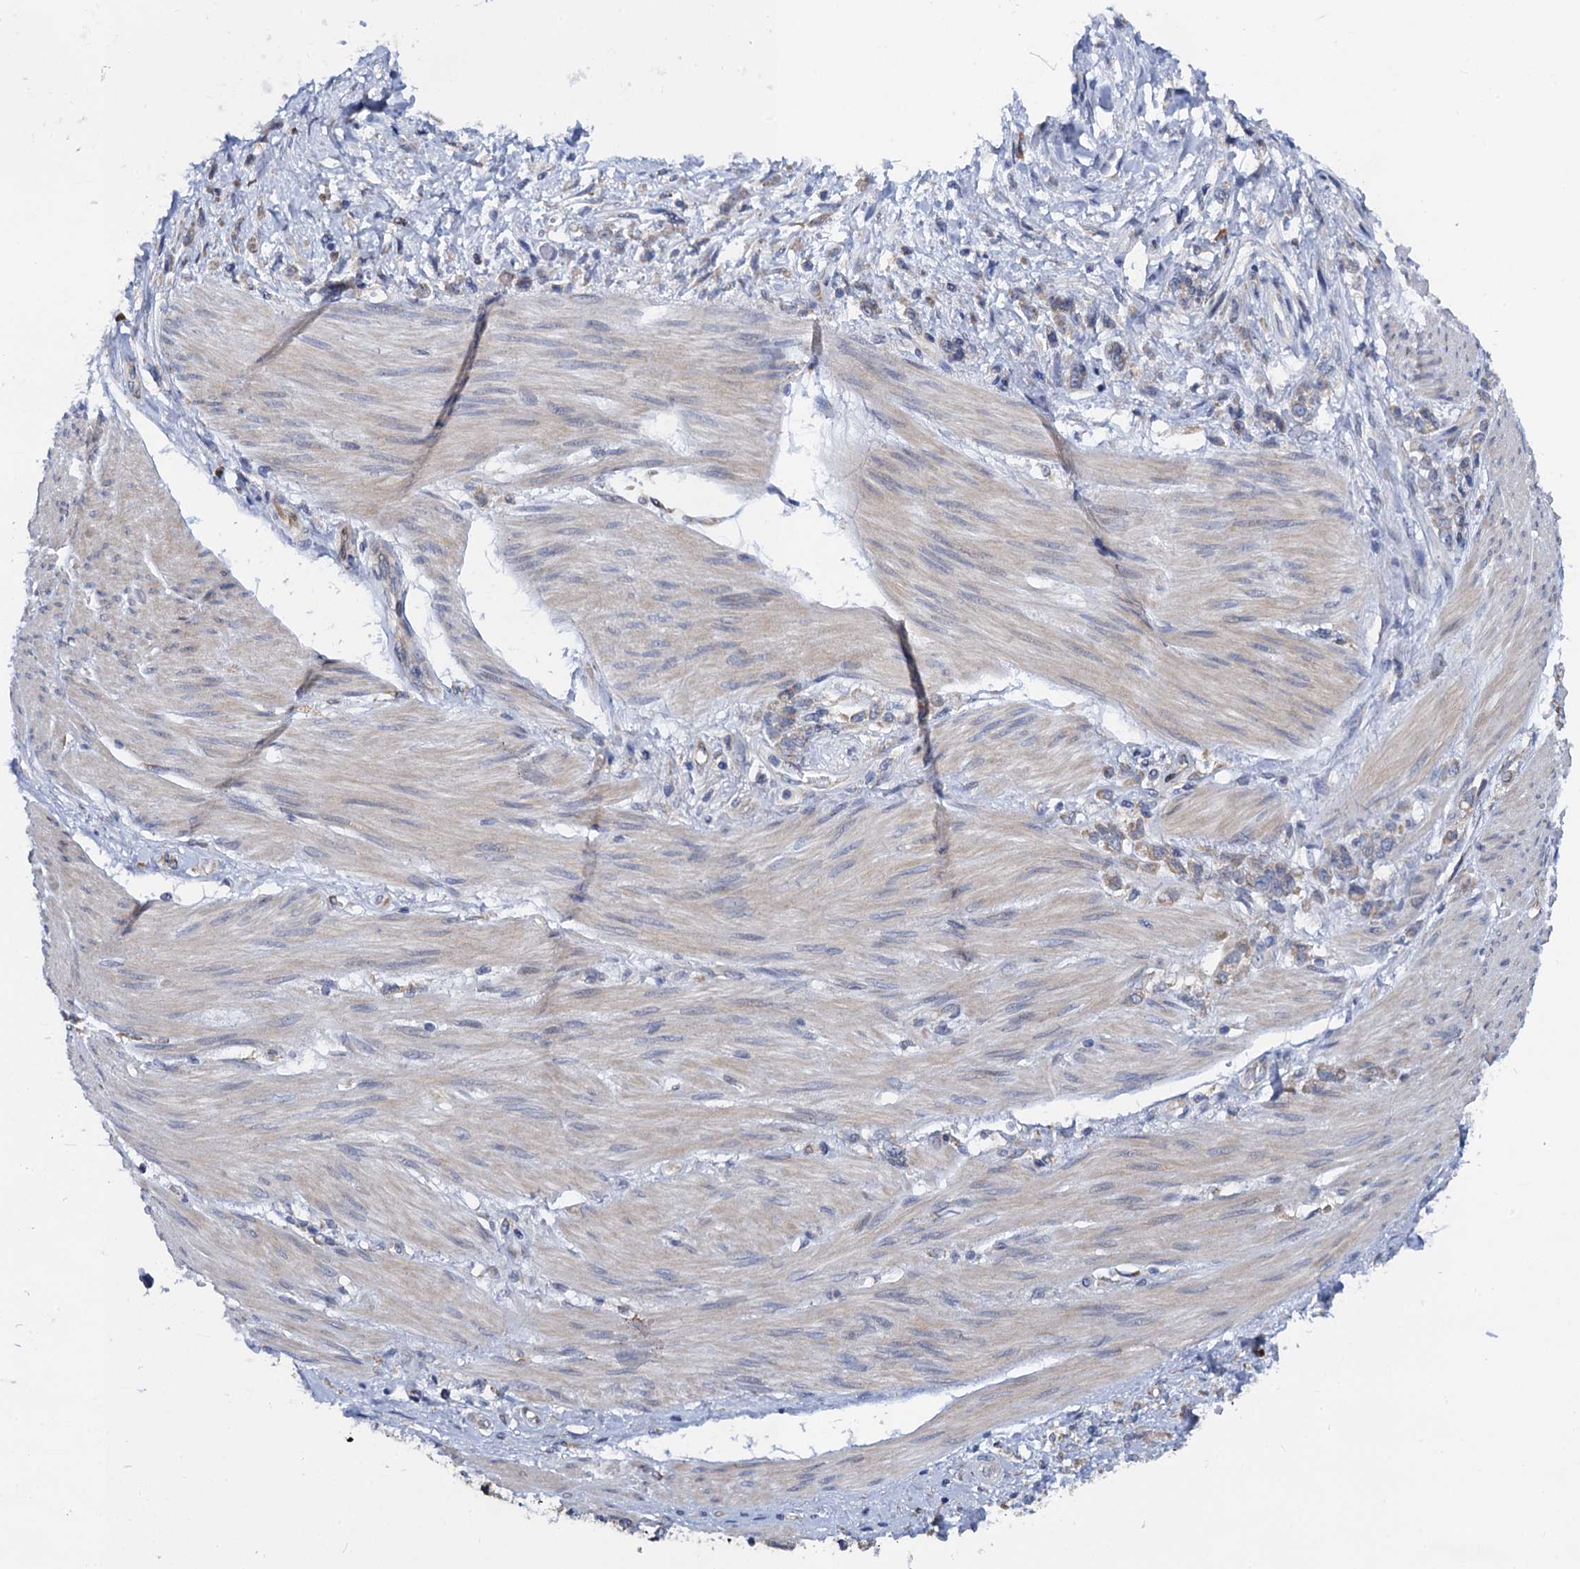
{"staining": {"intensity": "moderate", "quantity": ">75%", "location": "cytoplasmic/membranous"}, "tissue": "stomach cancer", "cell_type": "Tumor cells", "image_type": "cancer", "snomed": [{"axis": "morphology", "description": "Adenocarcinoma, NOS"}, {"axis": "topography", "description": "Stomach"}], "caption": "IHC of adenocarcinoma (stomach) demonstrates medium levels of moderate cytoplasmic/membranous positivity in approximately >75% of tumor cells.", "gene": "PGLS", "patient": {"sex": "female", "age": 60}}